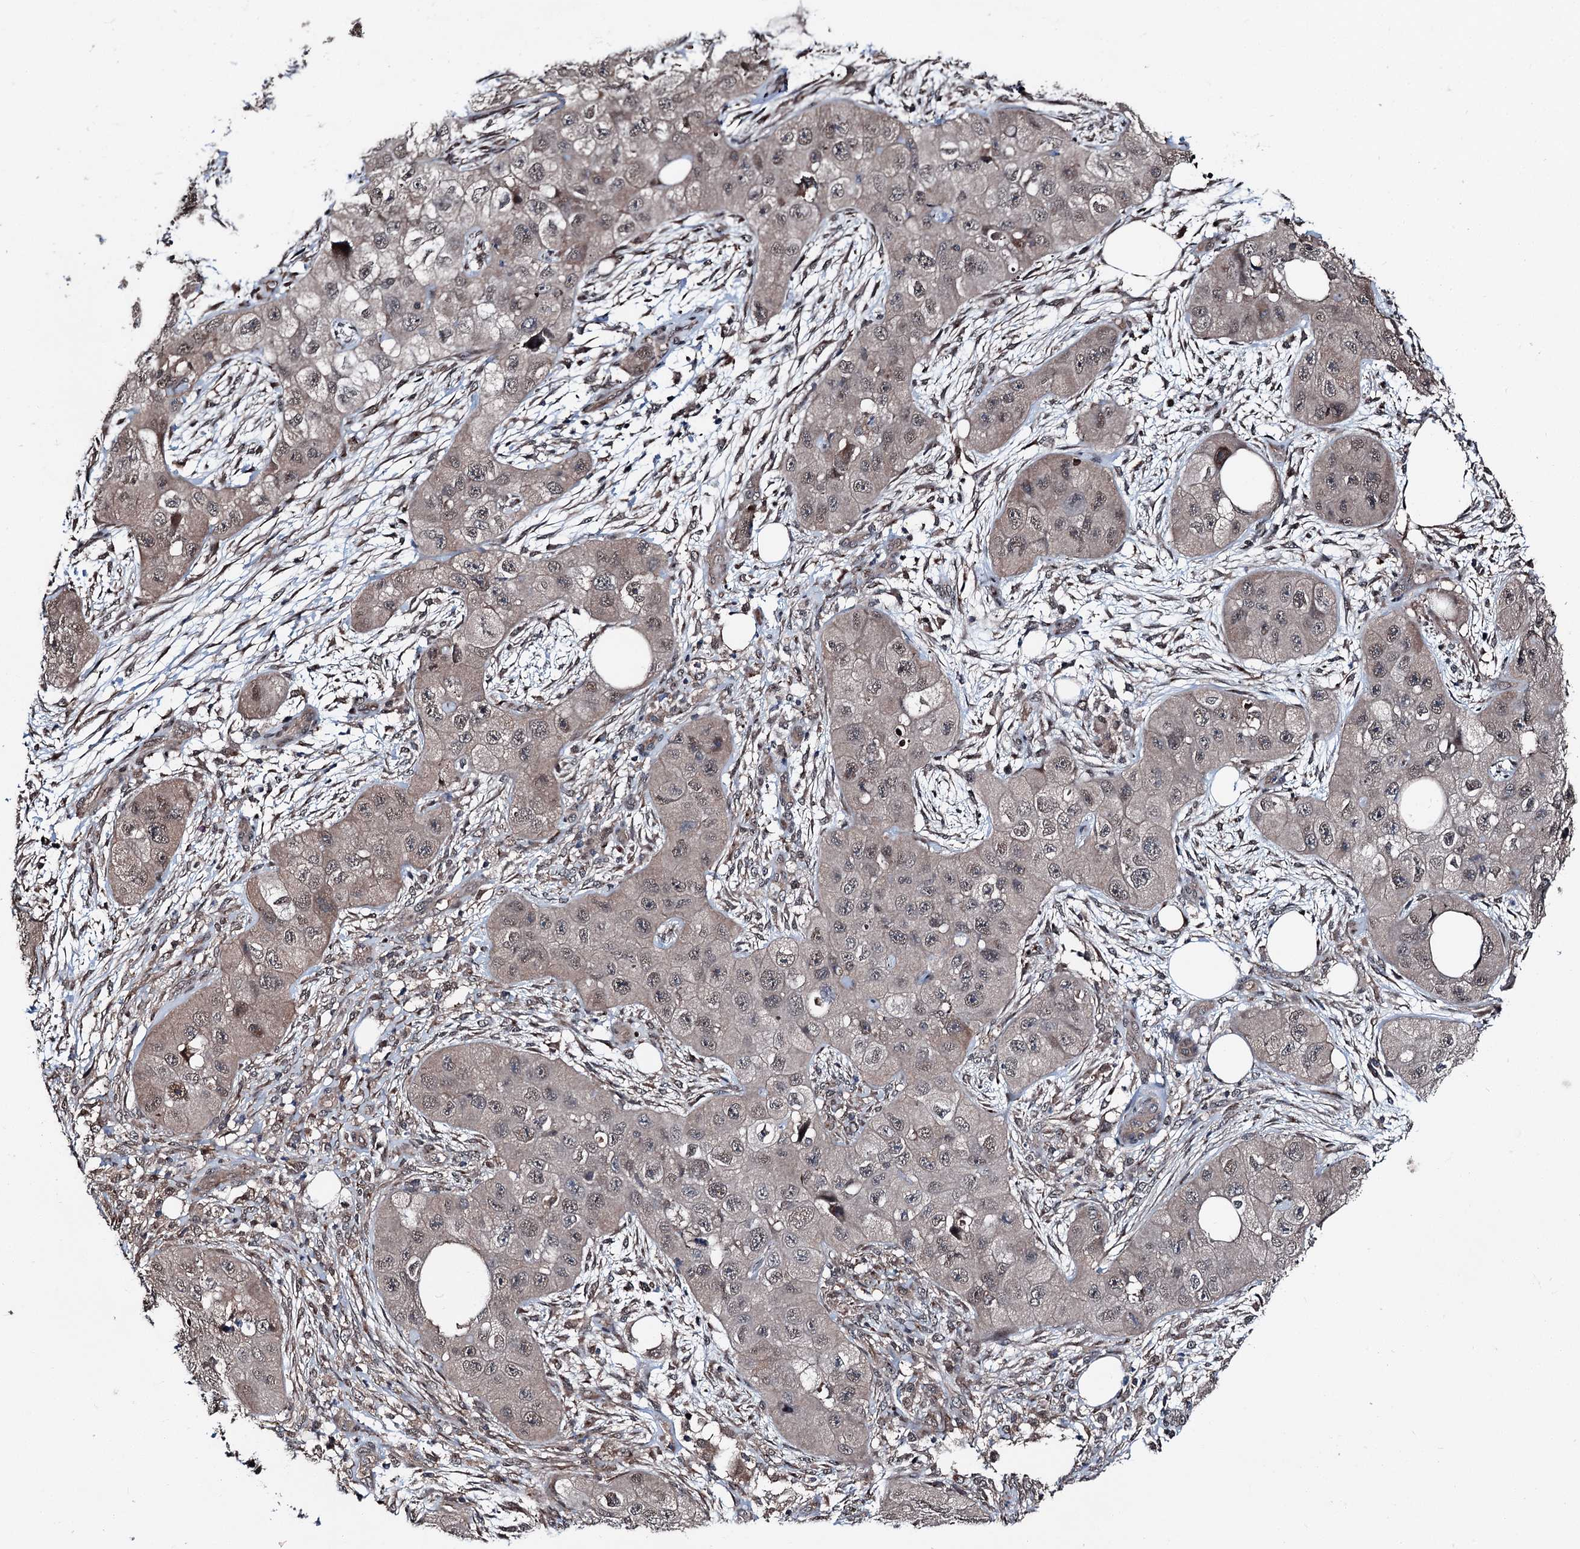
{"staining": {"intensity": "weak", "quantity": ">75%", "location": "nuclear"}, "tissue": "skin cancer", "cell_type": "Tumor cells", "image_type": "cancer", "snomed": [{"axis": "morphology", "description": "Squamous cell carcinoma, NOS"}, {"axis": "topography", "description": "Skin"}, {"axis": "topography", "description": "Subcutis"}], "caption": "Skin squamous cell carcinoma stained with IHC displays weak nuclear positivity in approximately >75% of tumor cells. The protein is shown in brown color, while the nuclei are stained blue.", "gene": "PSMD13", "patient": {"sex": "male", "age": 73}}